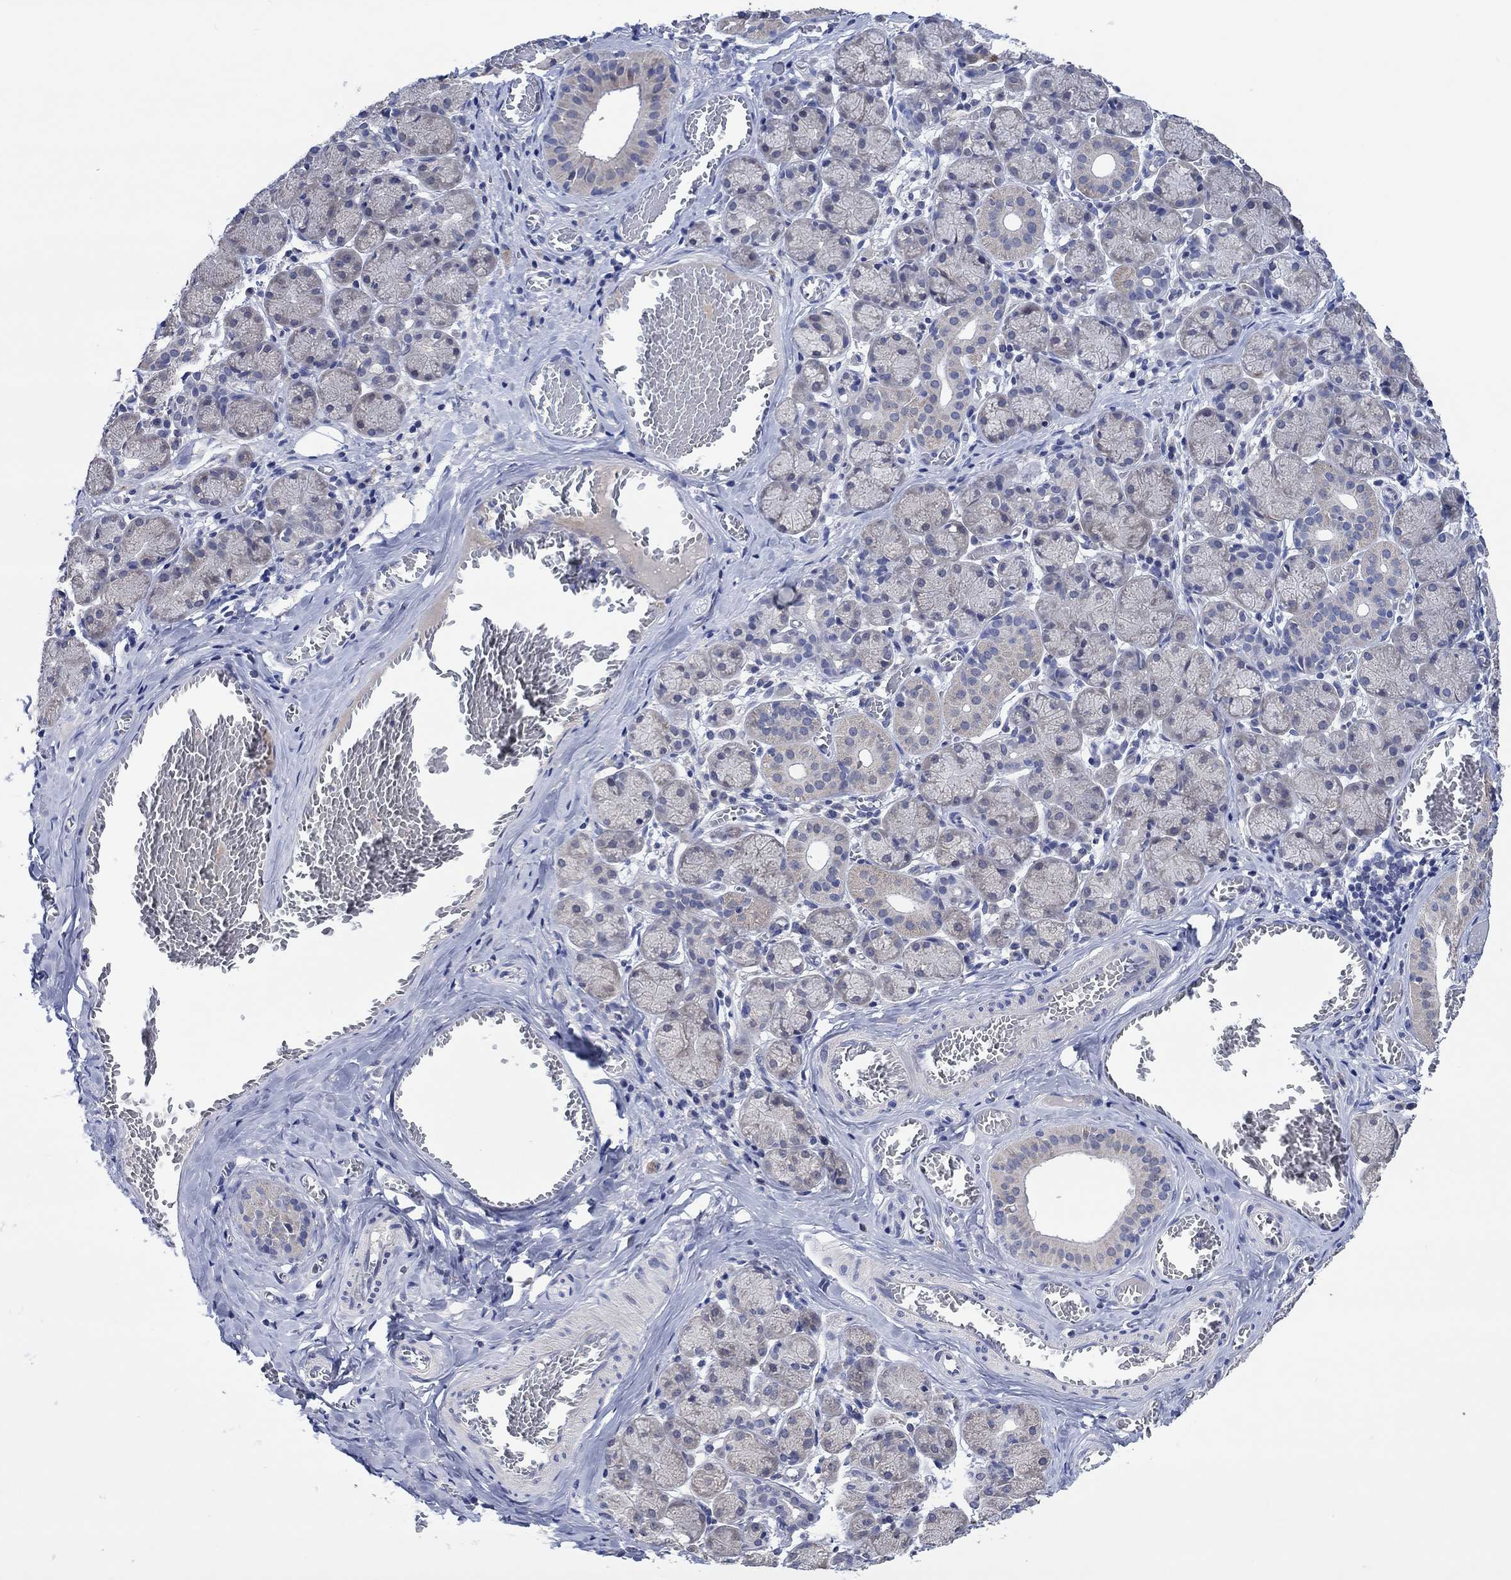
{"staining": {"intensity": "negative", "quantity": "none", "location": "none"}, "tissue": "salivary gland", "cell_type": "Glandular cells", "image_type": "normal", "snomed": [{"axis": "morphology", "description": "Normal tissue, NOS"}, {"axis": "topography", "description": "Salivary gland"}, {"axis": "topography", "description": "Peripheral nerve tissue"}], "caption": "The immunohistochemistry (IHC) photomicrograph has no significant staining in glandular cells of salivary gland.", "gene": "PRRT3", "patient": {"sex": "female", "age": 24}}